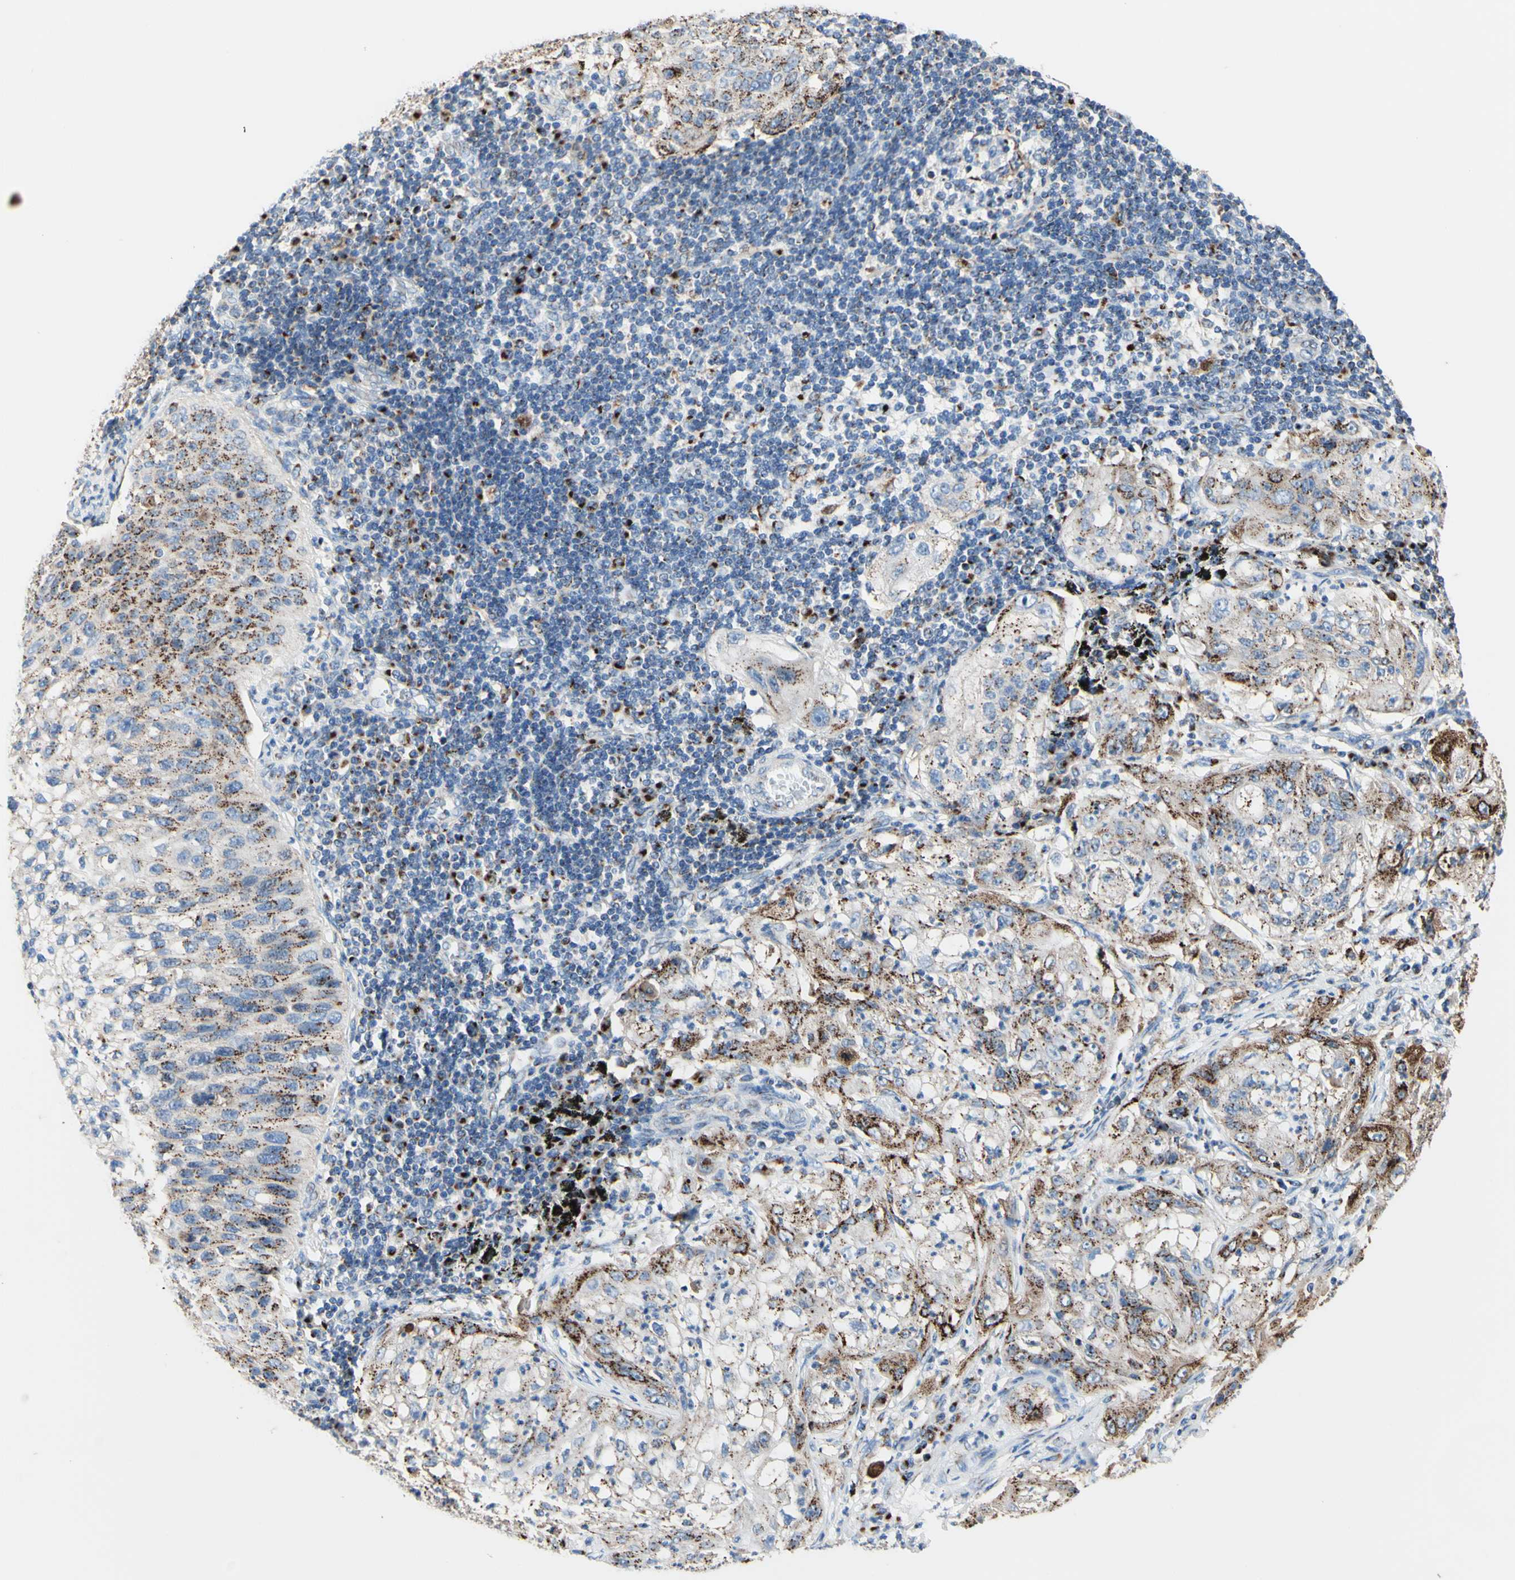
{"staining": {"intensity": "moderate", "quantity": "25%-75%", "location": "cytoplasmic/membranous"}, "tissue": "lung cancer", "cell_type": "Tumor cells", "image_type": "cancer", "snomed": [{"axis": "morphology", "description": "Inflammation, NOS"}, {"axis": "morphology", "description": "Squamous cell carcinoma, NOS"}, {"axis": "topography", "description": "Lymph node"}, {"axis": "topography", "description": "Soft tissue"}, {"axis": "topography", "description": "Lung"}], "caption": "About 25%-75% of tumor cells in squamous cell carcinoma (lung) display moderate cytoplasmic/membranous protein staining as visualized by brown immunohistochemical staining.", "gene": "GALNT2", "patient": {"sex": "male", "age": 66}}